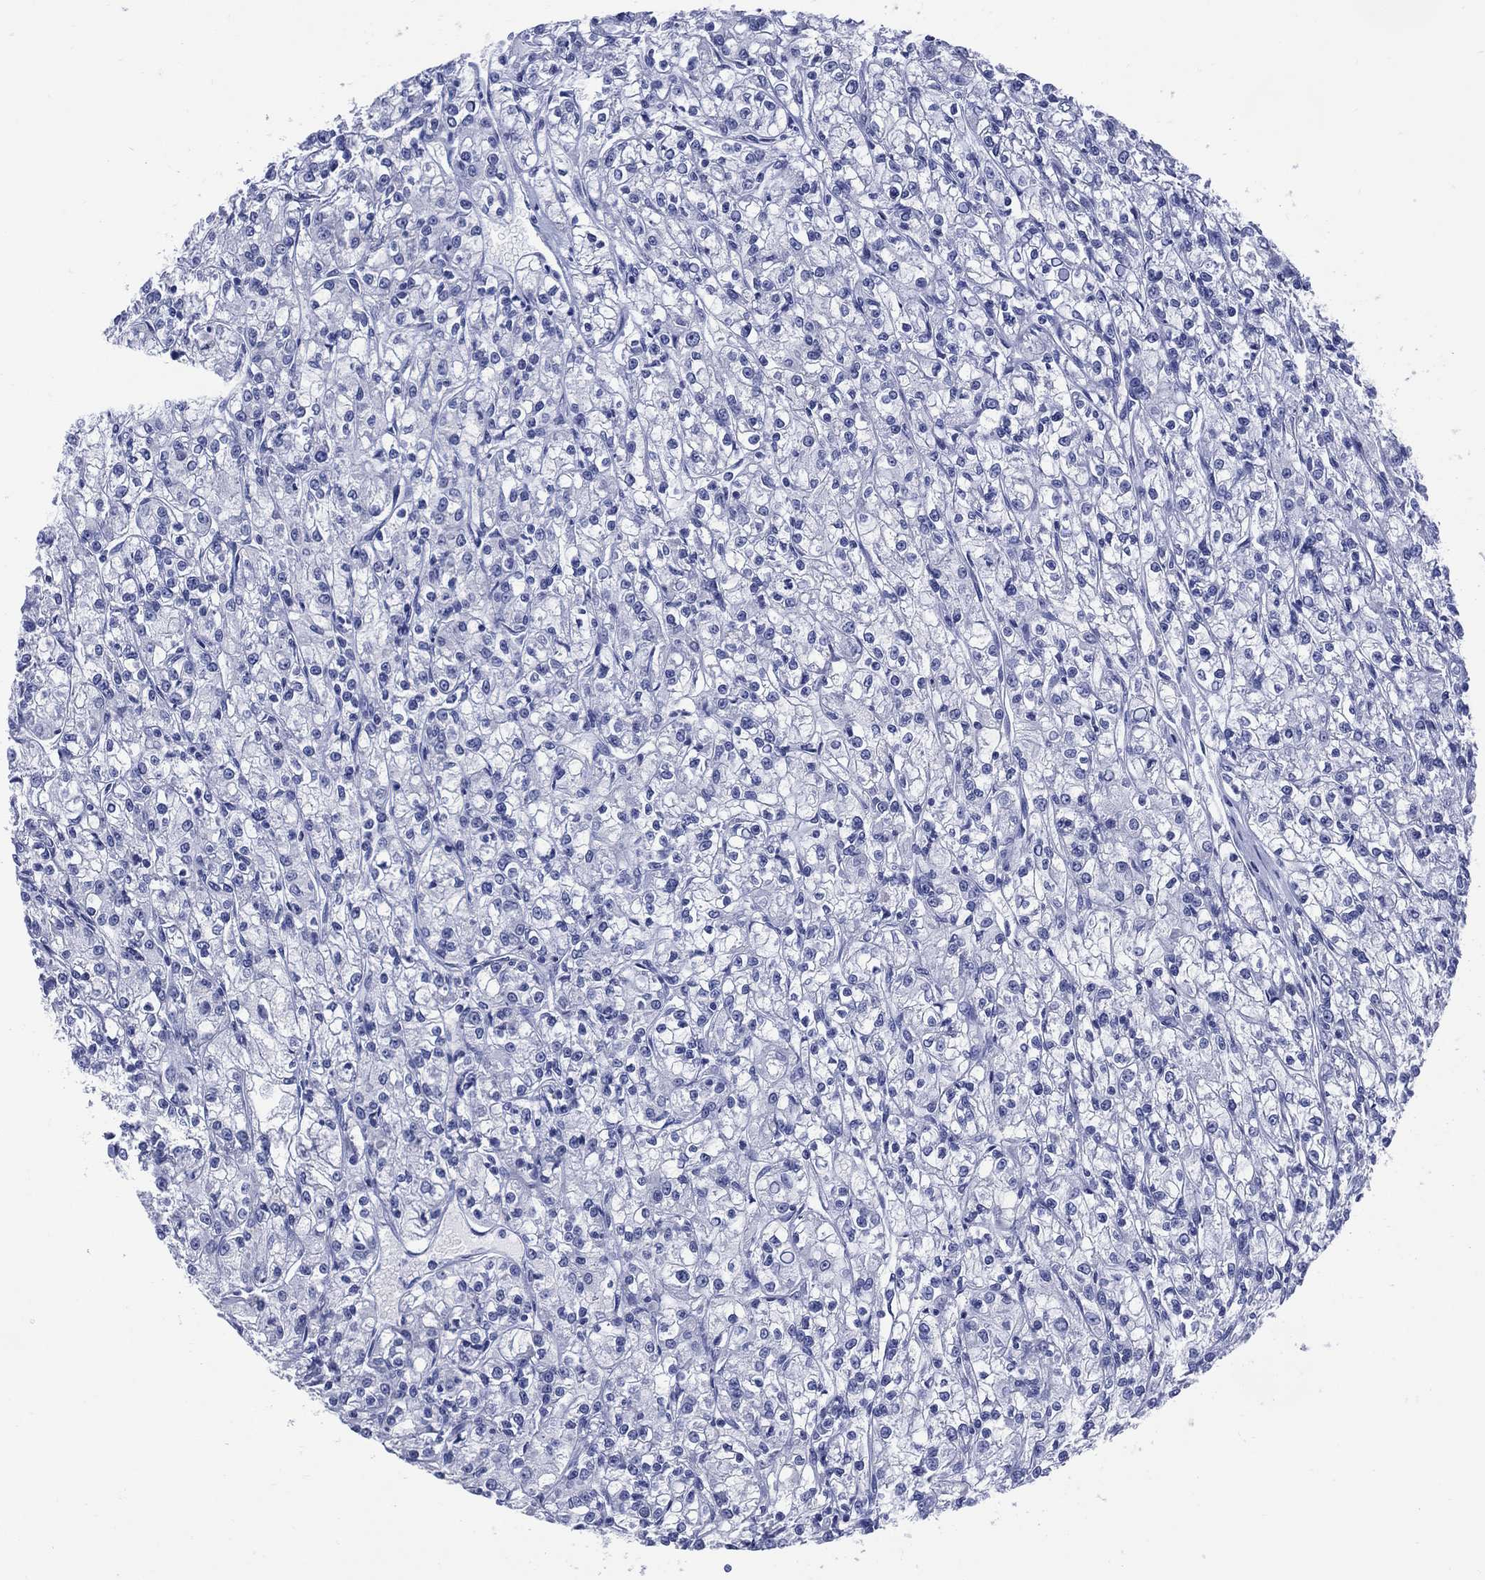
{"staining": {"intensity": "negative", "quantity": "none", "location": "none"}, "tissue": "renal cancer", "cell_type": "Tumor cells", "image_type": "cancer", "snomed": [{"axis": "morphology", "description": "Adenocarcinoma, NOS"}, {"axis": "topography", "description": "Kidney"}], "caption": "This is an immunohistochemistry (IHC) histopathology image of human renal cancer. There is no staining in tumor cells.", "gene": "LRRD1", "patient": {"sex": "female", "age": 59}}